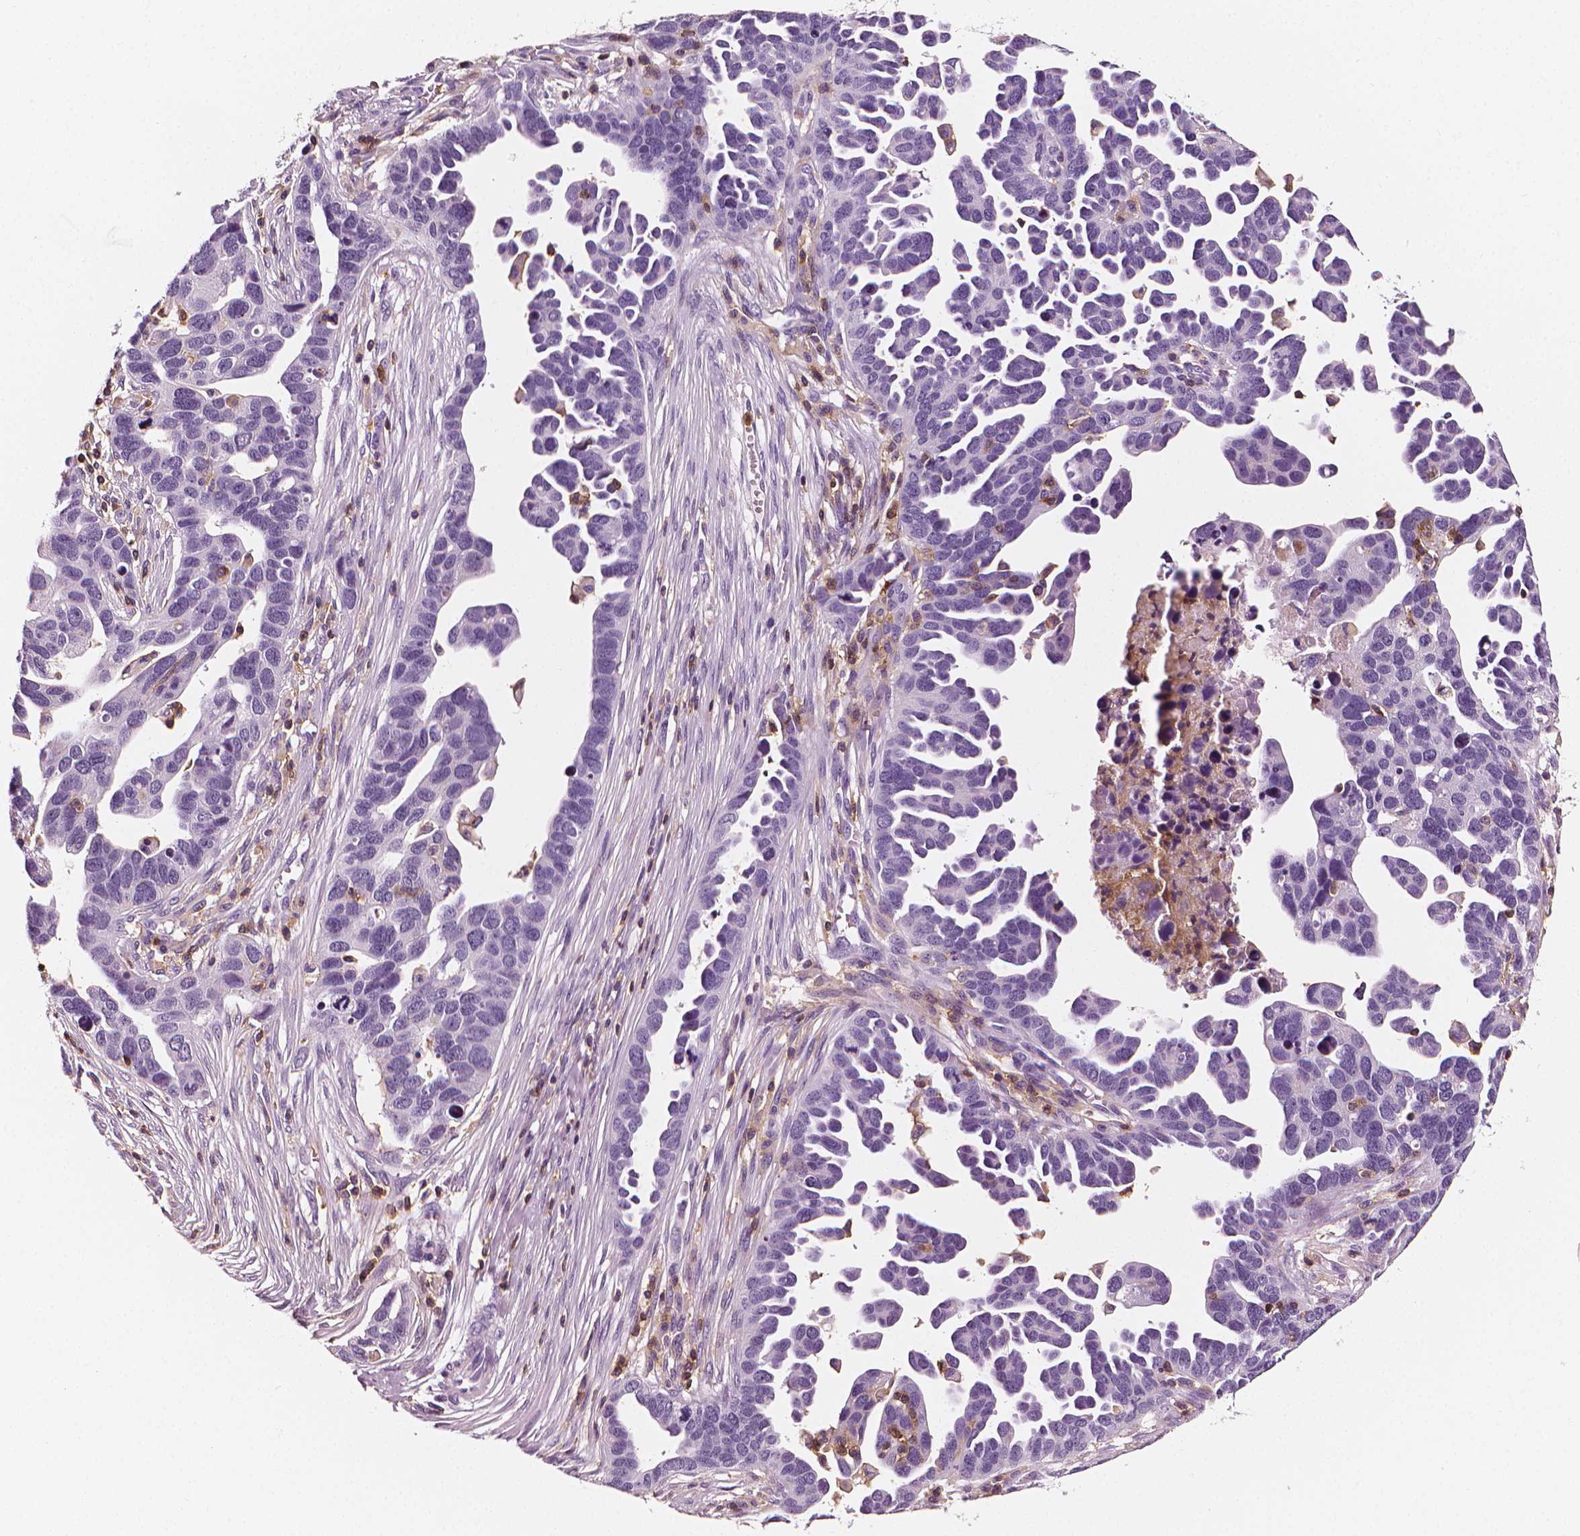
{"staining": {"intensity": "negative", "quantity": "none", "location": "none"}, "tissue": "ovarian cancer", "cell_type": "Tumor cells", "image_type": "cancer", "snomed": [{"axis": "morphology", "description": "Cystadenocarcinoma, serous, NOS"}, {"axis": "topography", "description": "Ovary"}], "caption": "Tumor cells are negative for protein expression in human ovarian cancer (serous cystadenocarcinoma).", "gene": "PTPRC", "patient": {"sex": "female", "age": 54}}